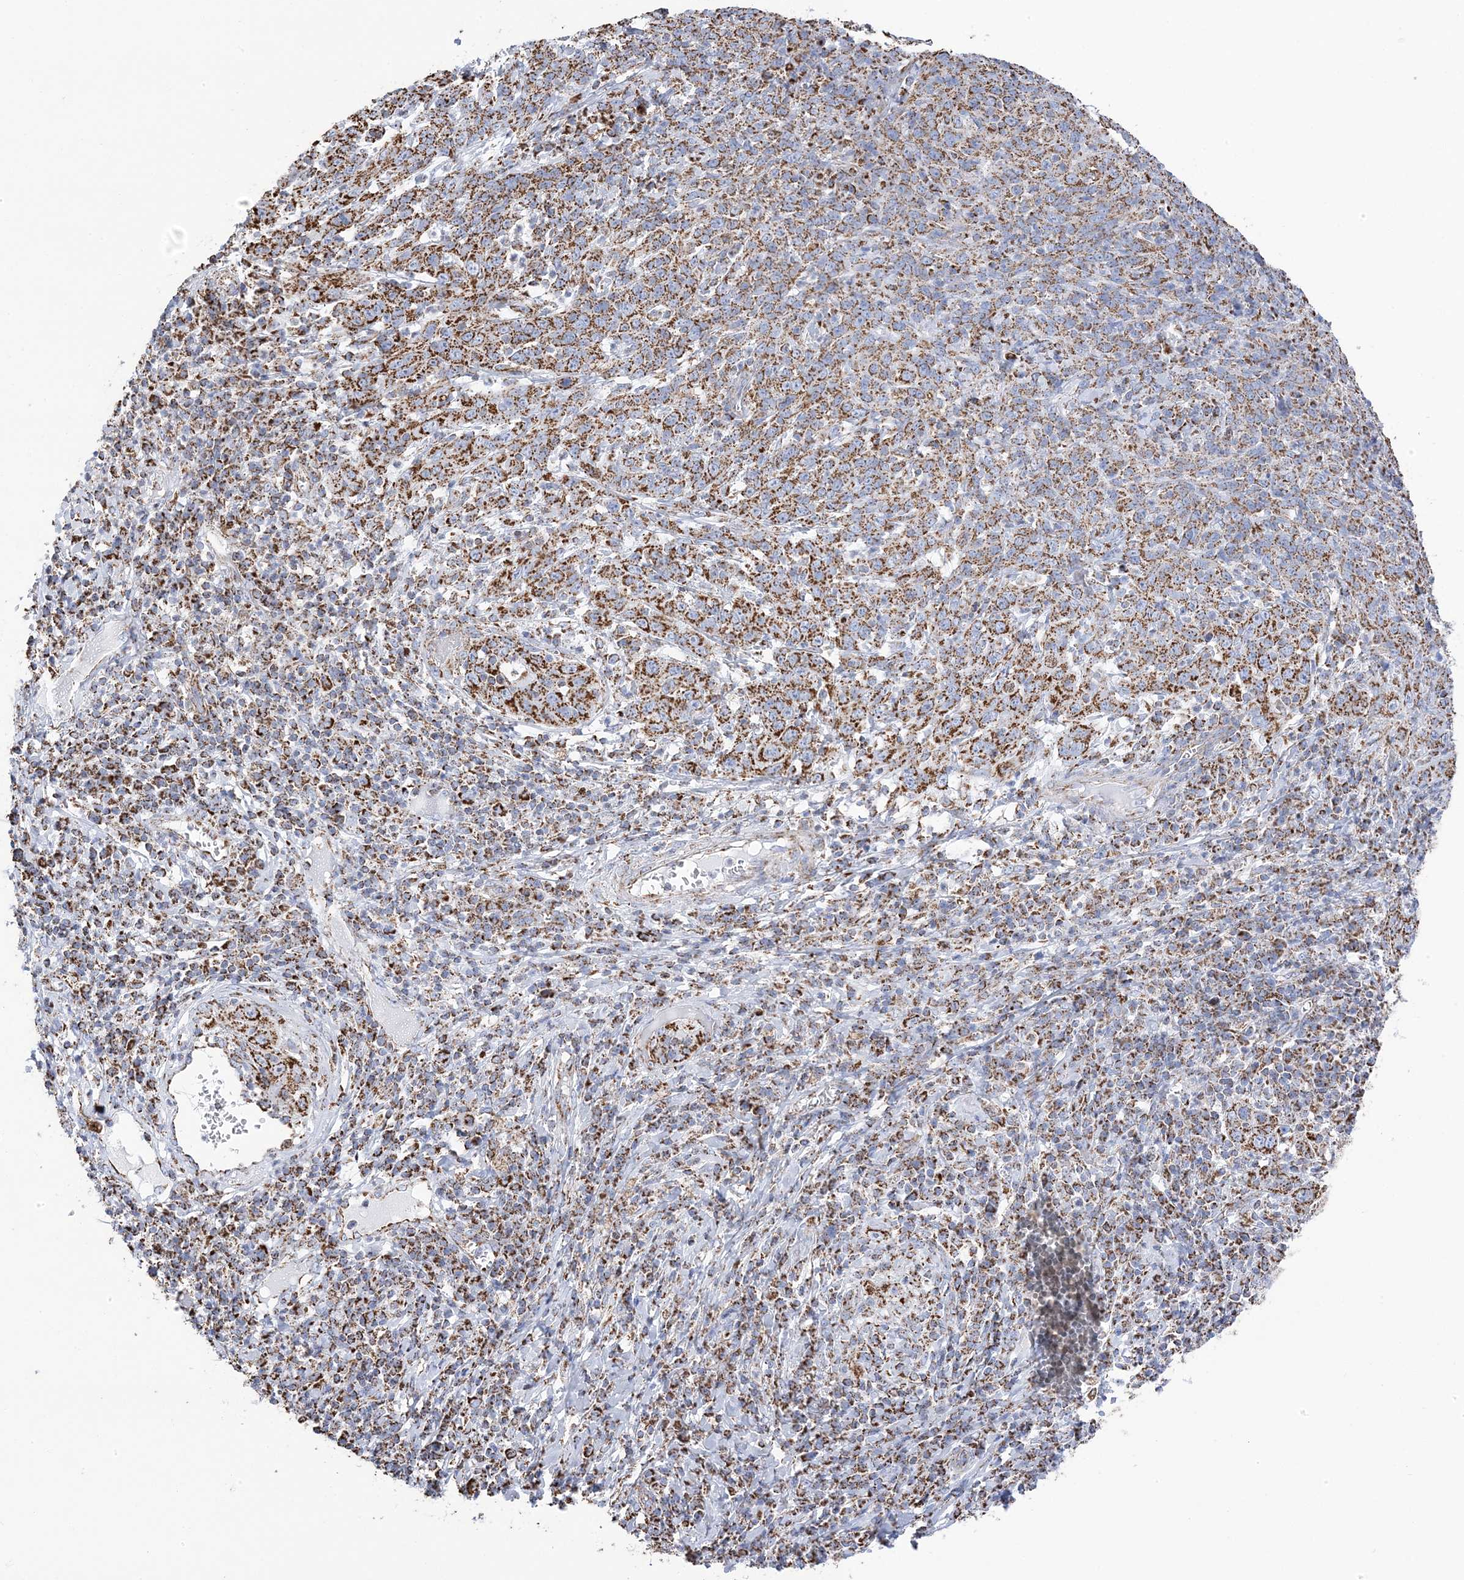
{"staining": {"intensity": "moderate", "quantity": ">75%", "location": "cytoplasmic/membranous"}, "tissue": "cervical cancer", "cell_type": "Tumor cells", "image_type": "cancer", "snomed": [{"axis": "morphology", "description": "Squamous cell carcinoma, NOS"}, {"axis": "topography", "description": "Cervix"}], "caption": "Protein expression by immunohistochemistry displays moderate cytoplasmic/membranous positivity in about >75% of tumor cells in squamous cell carcinoma (cervical).", "gene": "GTPBP8", "patient": {"sex": "female", "age": 46}}